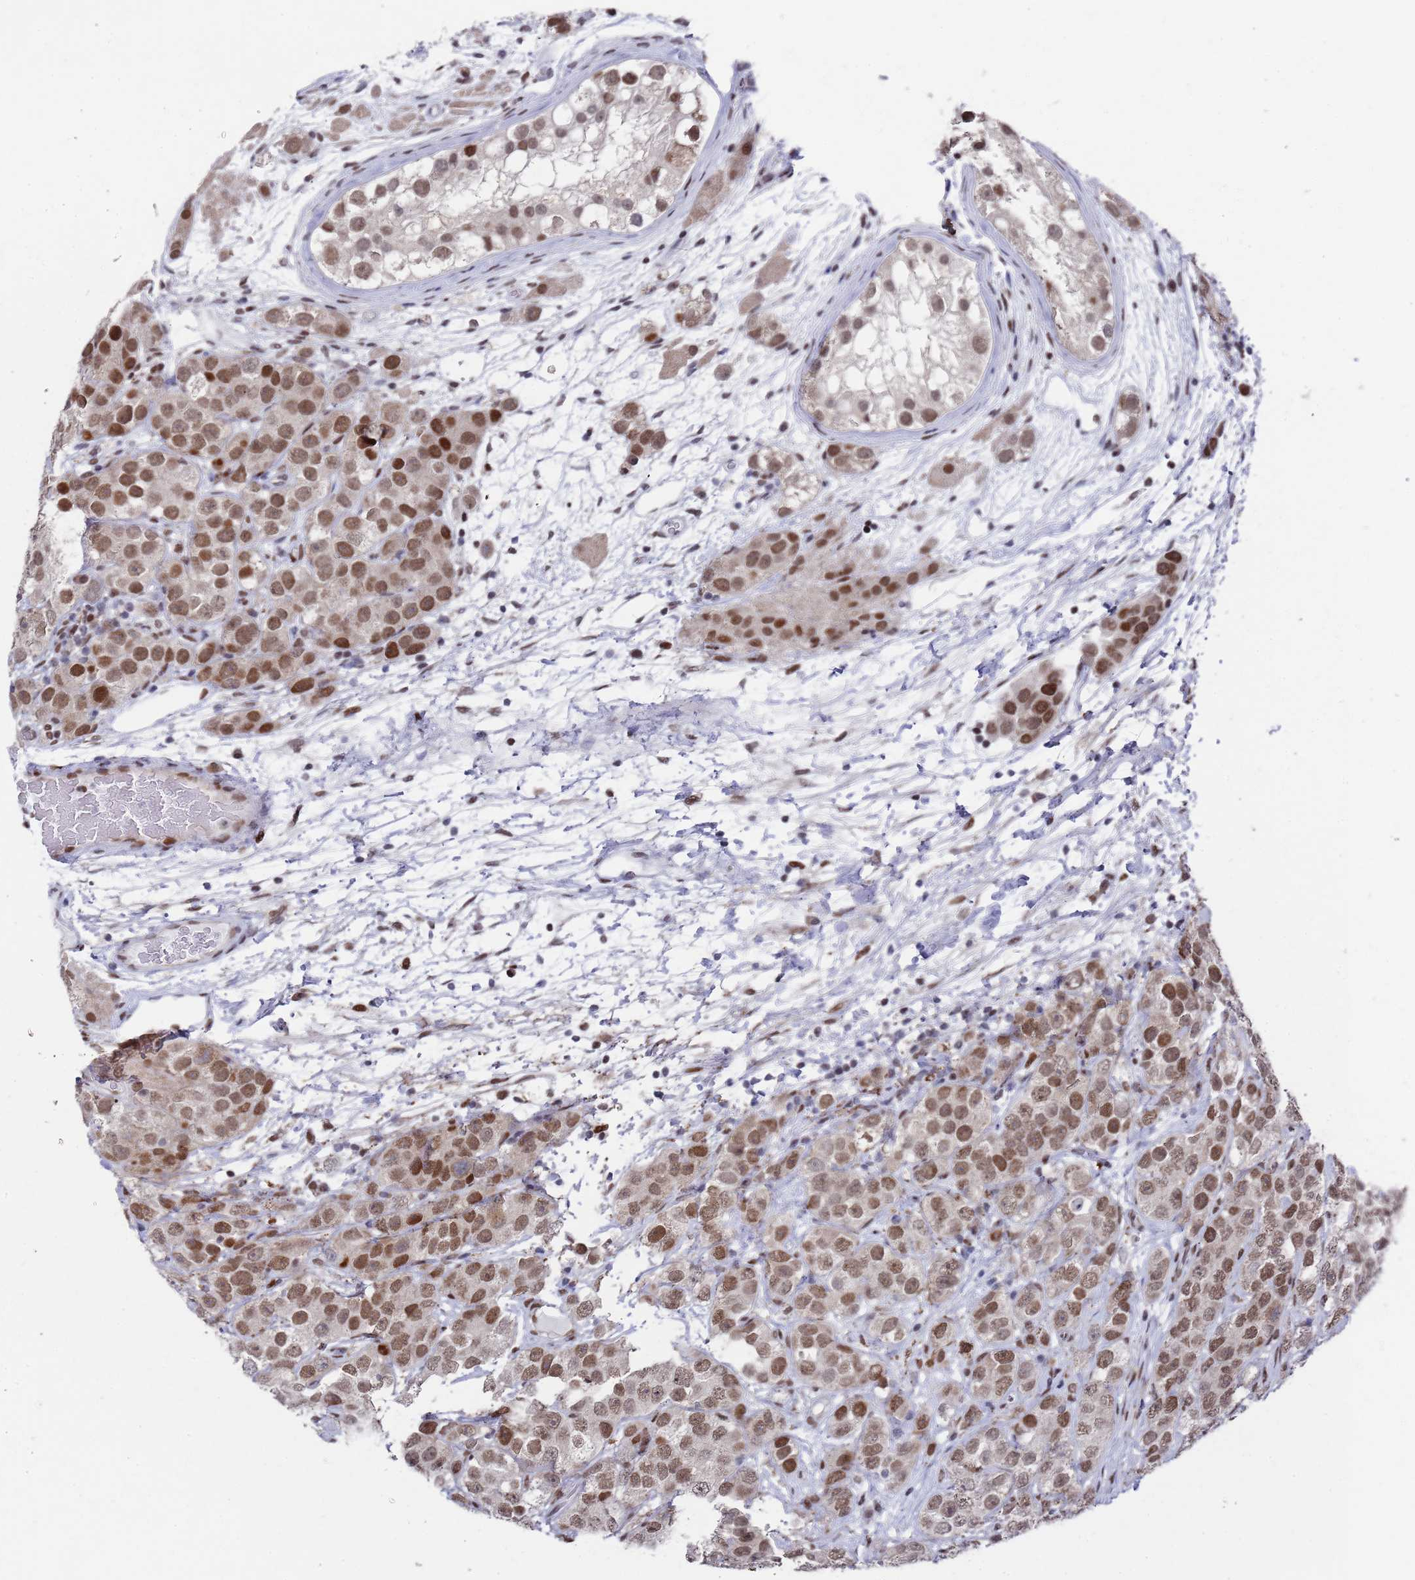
{"staining": {"intensity": "moderate", "quantity": ">75%", "location": "nuclear"}, "tissue": "testis cancer", "cell_type": "Tumor cells", "image_type": "cancer", "snomed": [{"axis": "morphology", "description": "Seminoma, NOS"}, {"axis": "topography", "description": "Testis"}], "caption": "Testis cancer (seminoma) tissue shows moderate nuclear positivity in approximately >75% of tumor cells", "gene": "COPS6", "patient": {"sex": "male", "age": 28}}